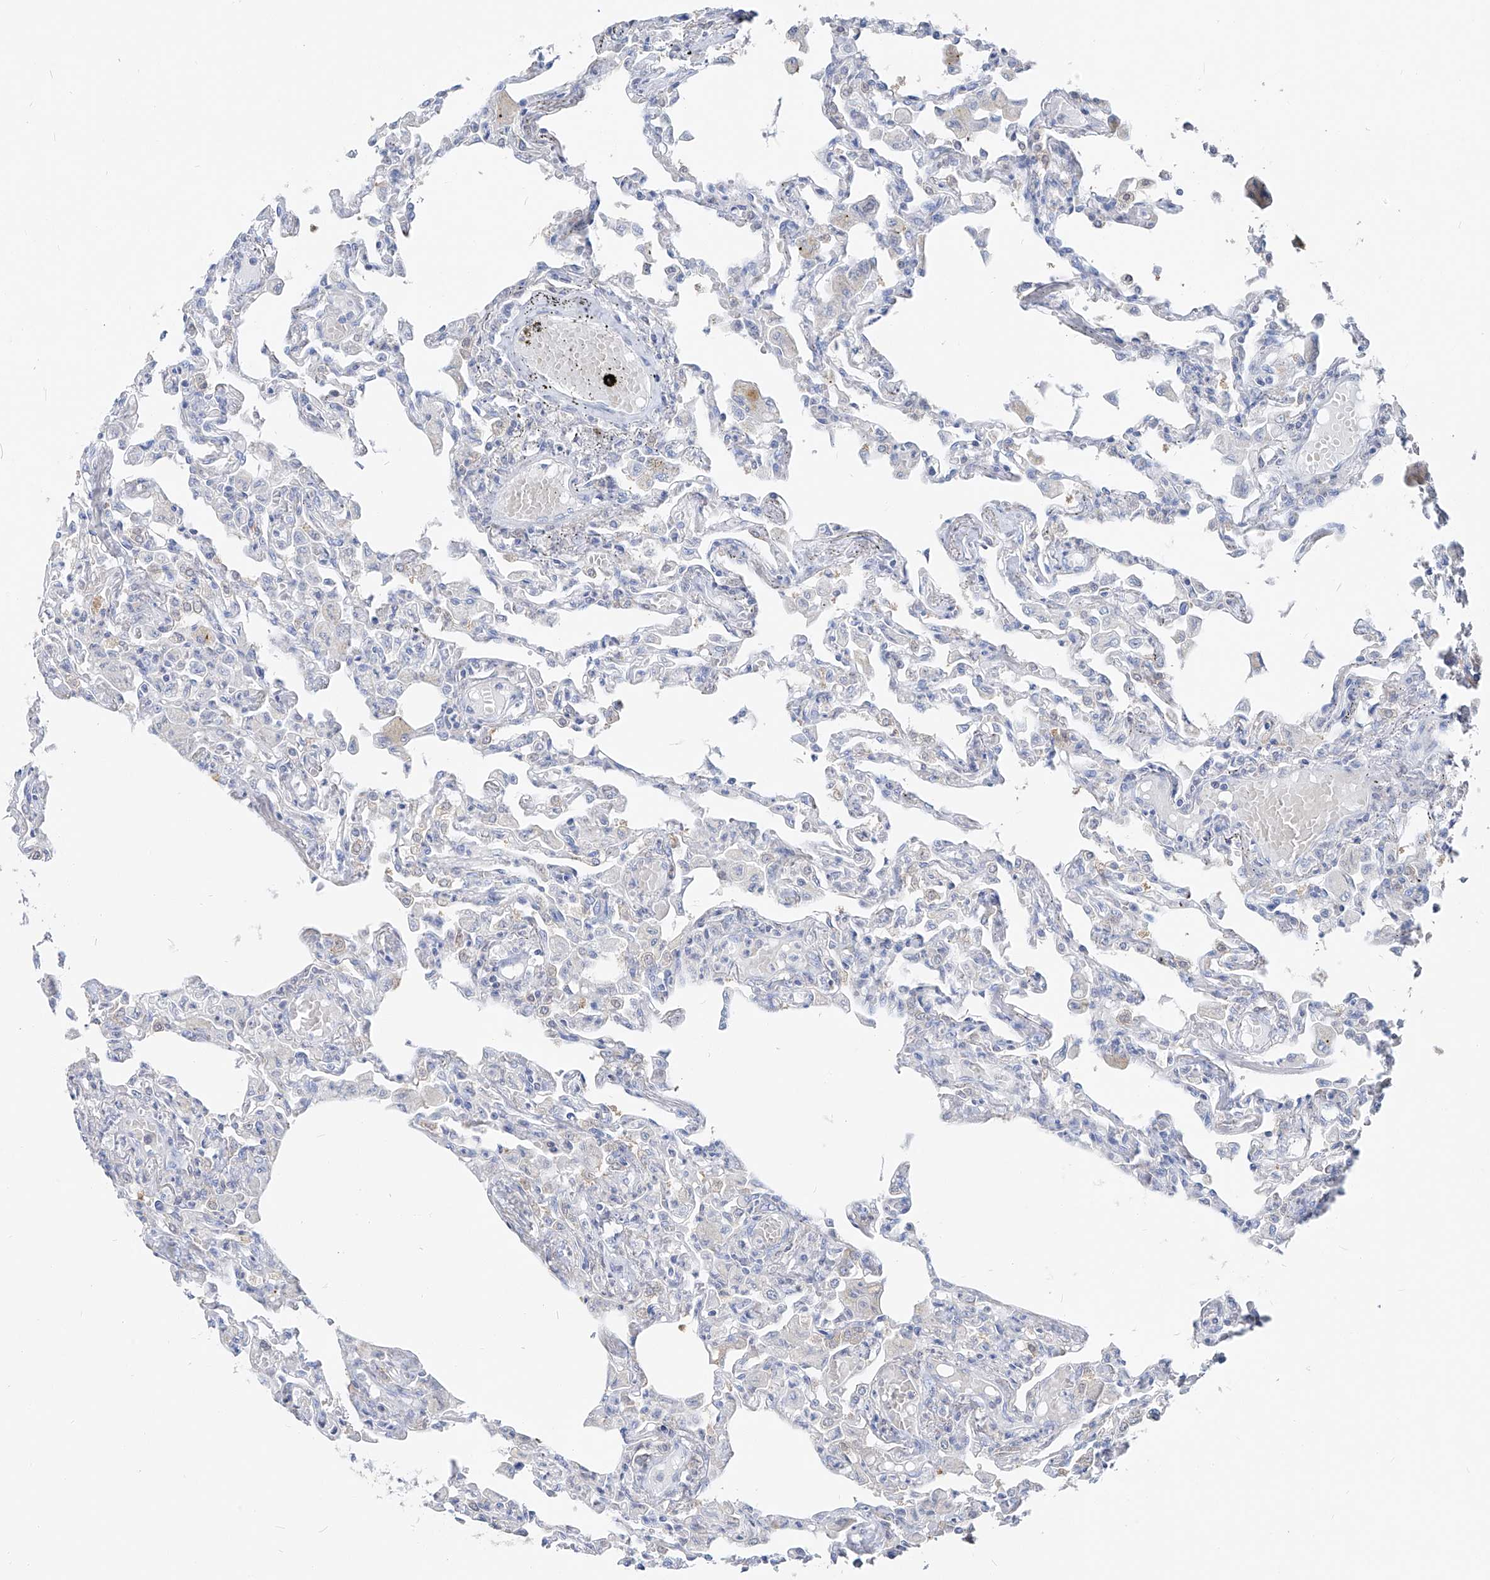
{"staining": {"intensity": "negative", "quantity": "none", "location": "none"}, "tissue": "lung", "cell_type": "Alveolar cells", "image_type": "normal", "snomed": [{"axis": "morphology", "description": "Normal tissue, NOS"}, {"axis": "topography", "description": "Bronchus"}, {"axis": "topography", "description": "Lung"}], "caption": "Photomicrograph shows no significant protein expression in alveolar cells of benign lung. (Stains: DAB (3,3'-diaminobenzidine) IHC with hematoxylin counter stain, Microscopy: brightfield microscopy at high magnification).", "gene": "UFL1", "patient": {"sex": "female", "age": 49}}